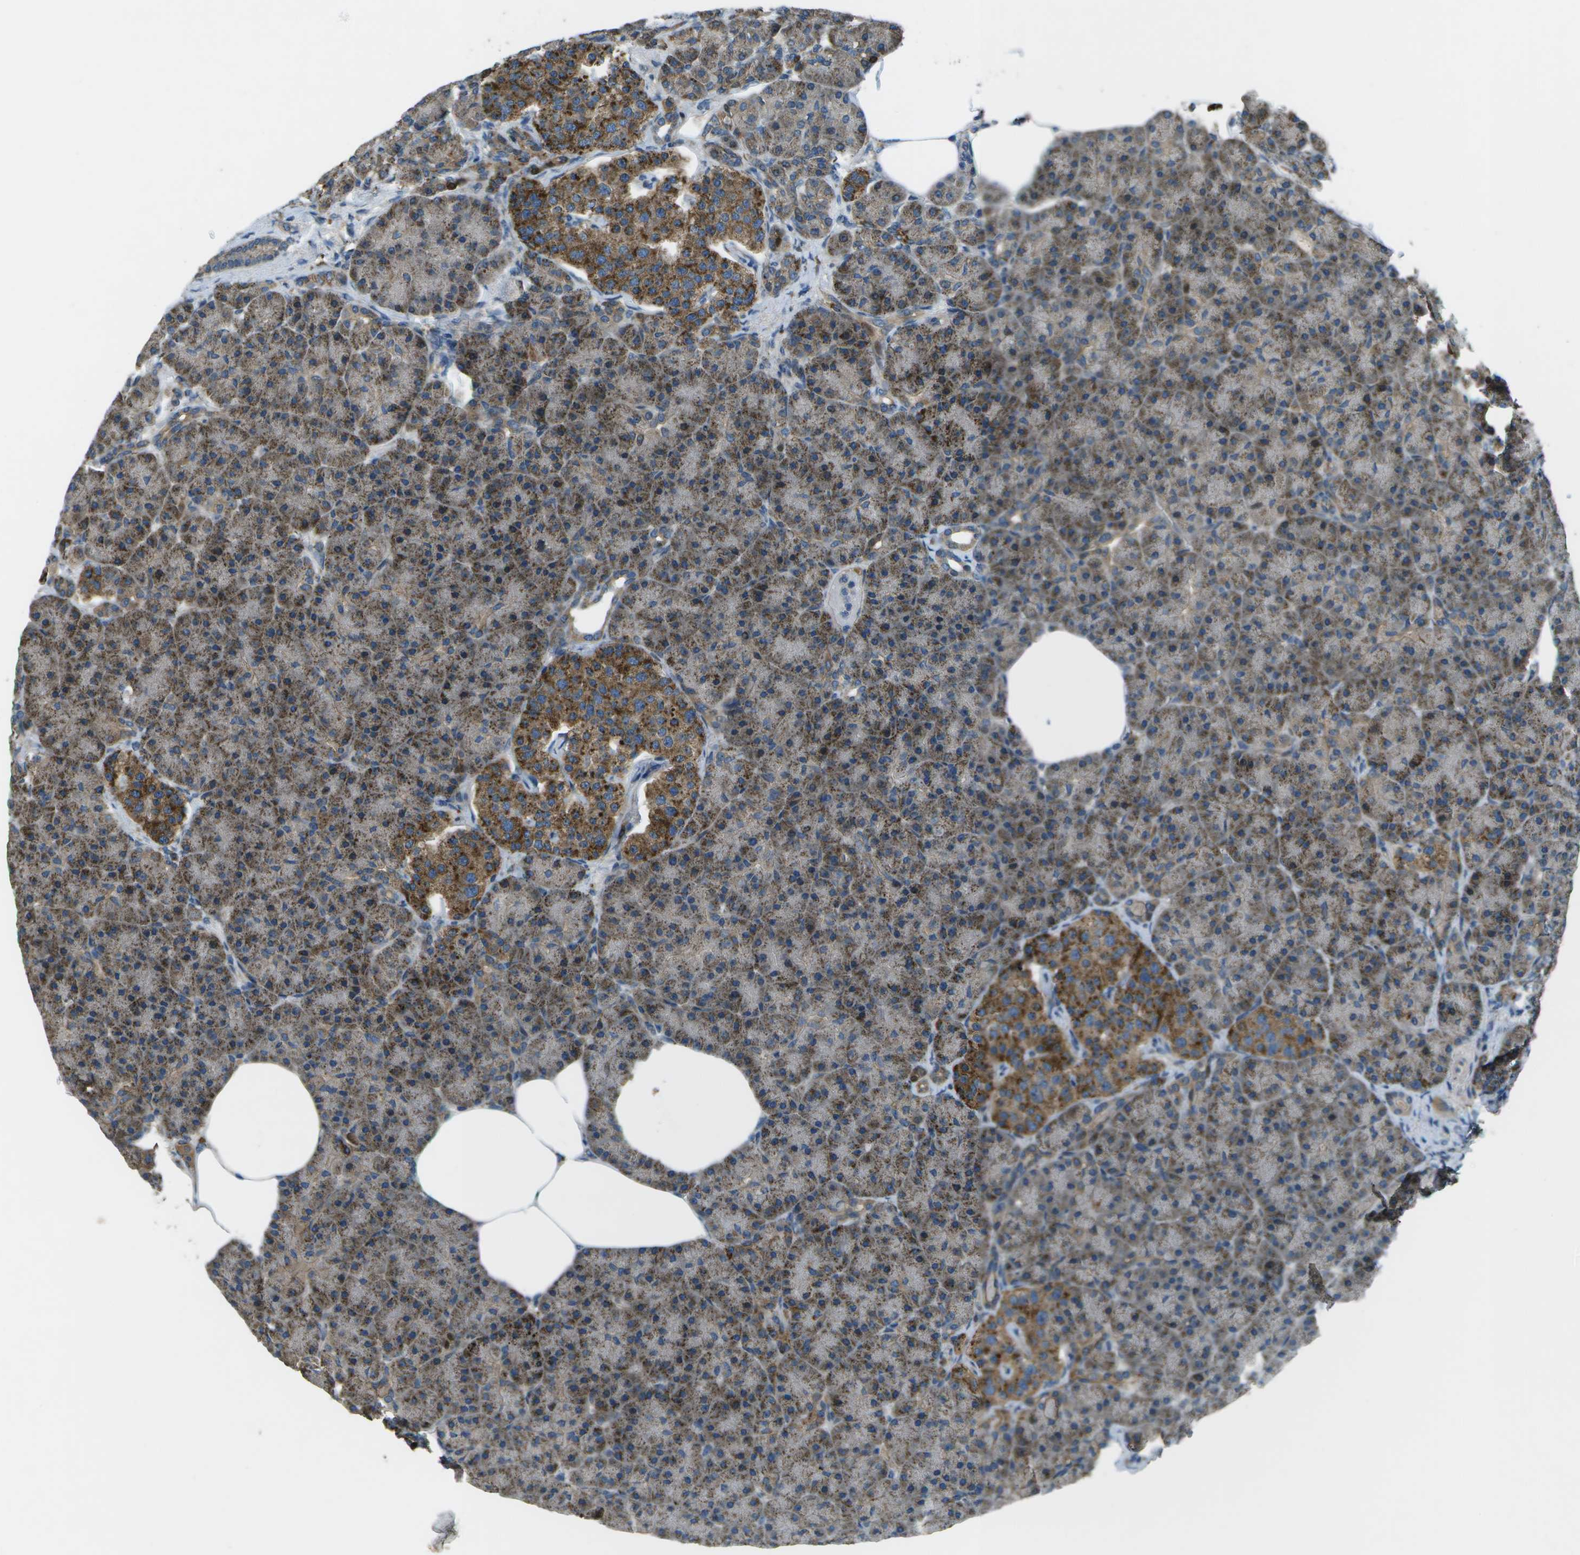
{"staining": {"intensity": "moderate", "quantity": "25%-75%", "location": "cytoplasmic/membranous"}, "tissue": "pancreas", "cell_type": "Exocrine glandular cells", "image_type": "normal", "snomed": [{"axis": "morphology", "description": "Normal tissue, NOS"}, {"axis": "topography", "description": "Pancreas"}], "caption": "Protein staining of unremarkable pancreas displays moderate cytoplasmic/membranous staining in about 25%-75% of exocrine glandular cells.", "gene": "PXYLP1", "patient": {"sex": "female", "age": 70}}